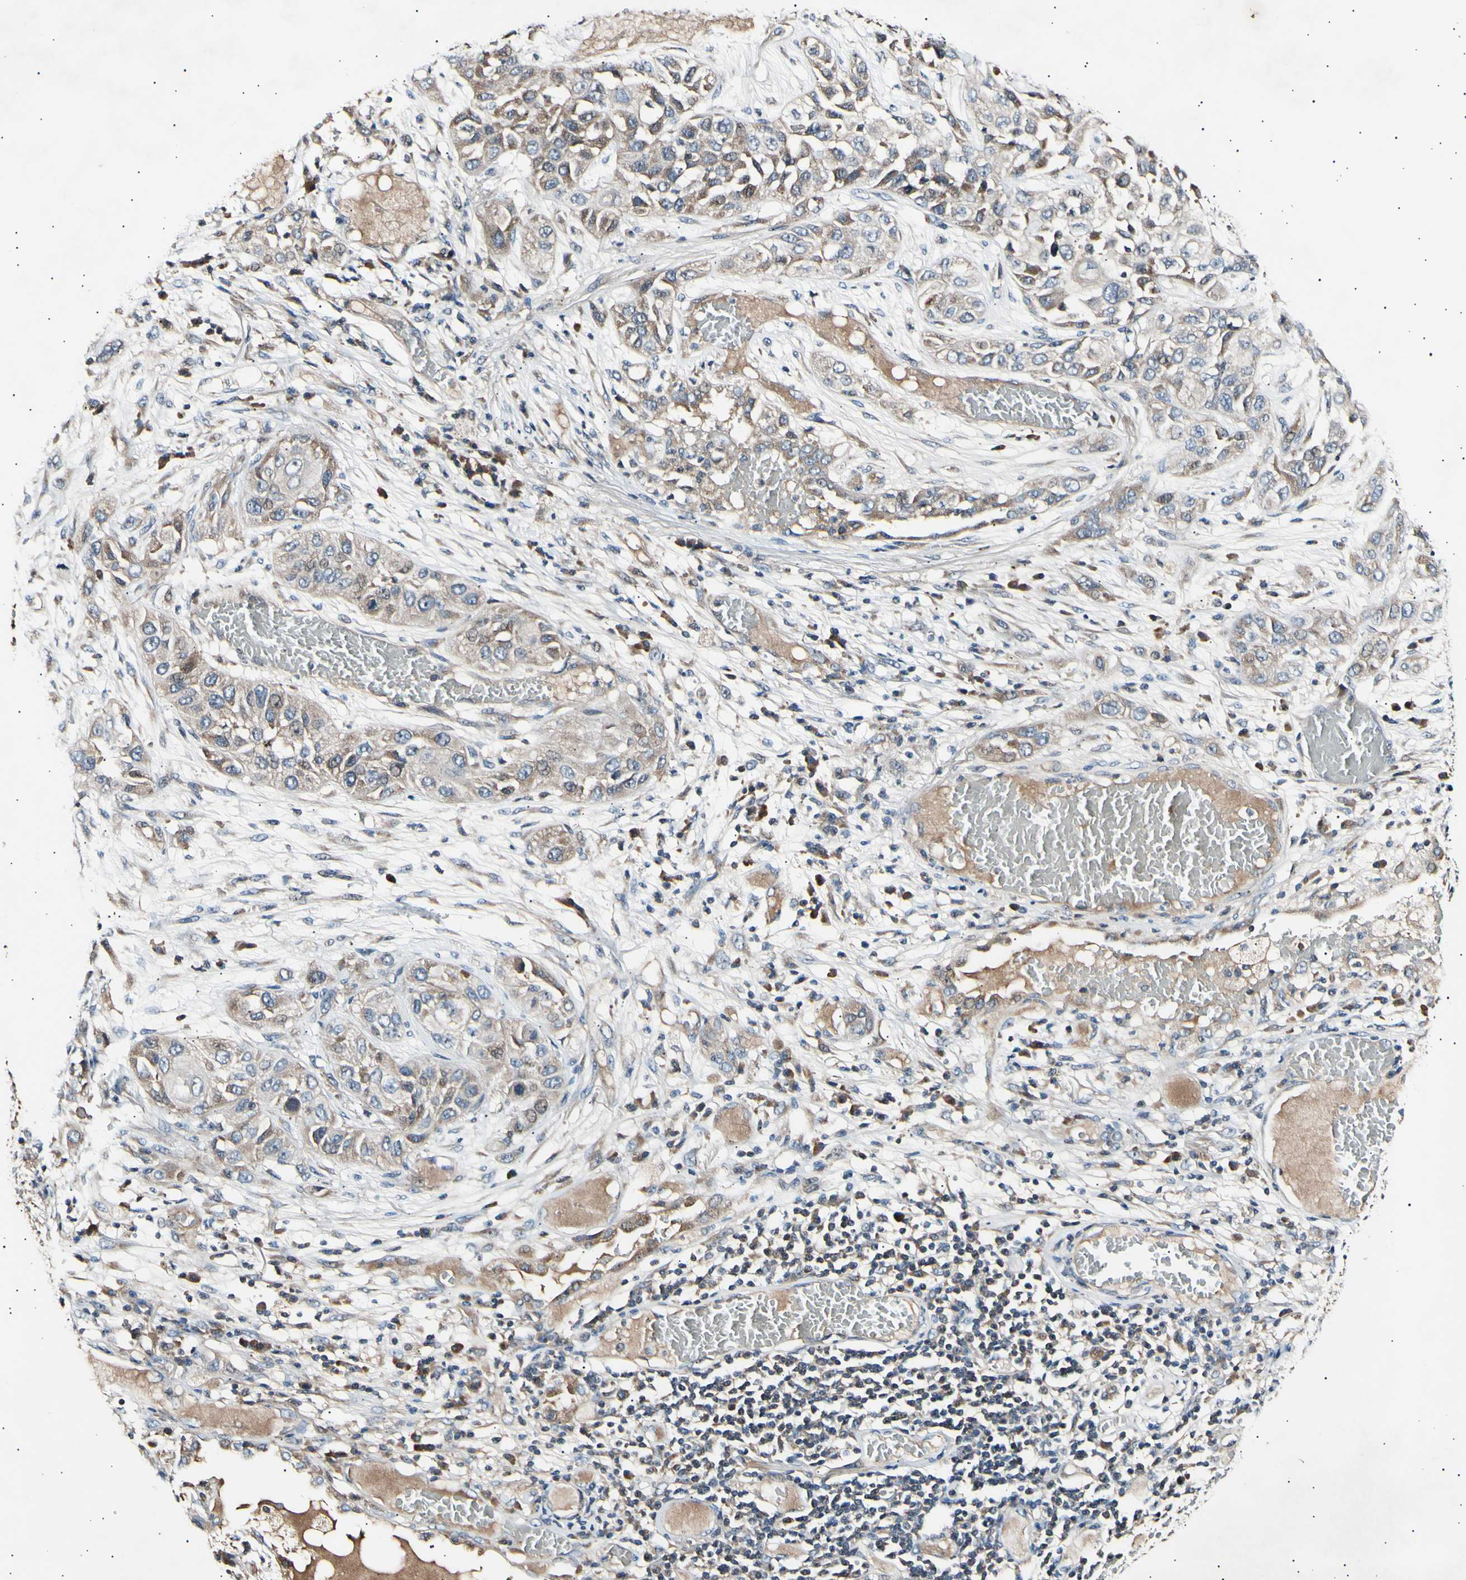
{"staining": {"intensity": "moderate", "quantity": ">75%", "location": "cytoplasmic/membranous"}, "tissue": "lung cancer", "cell_type": "Tumor cells", "image_type": "cancer", "snomed": [{"axis": "morphology", "description": "Squamous cell carcinoma, NOS"}, {"axis": "topography", "description": "Lung"}], "caption": "Brown immunohistochemical staining in human lung cancer demonstrates moderate cytoplasmic/membranous staining in approximately >75% of tumor cells.", "gene": "ITGA6", "patient": {"sex": "male", "age": 71}}